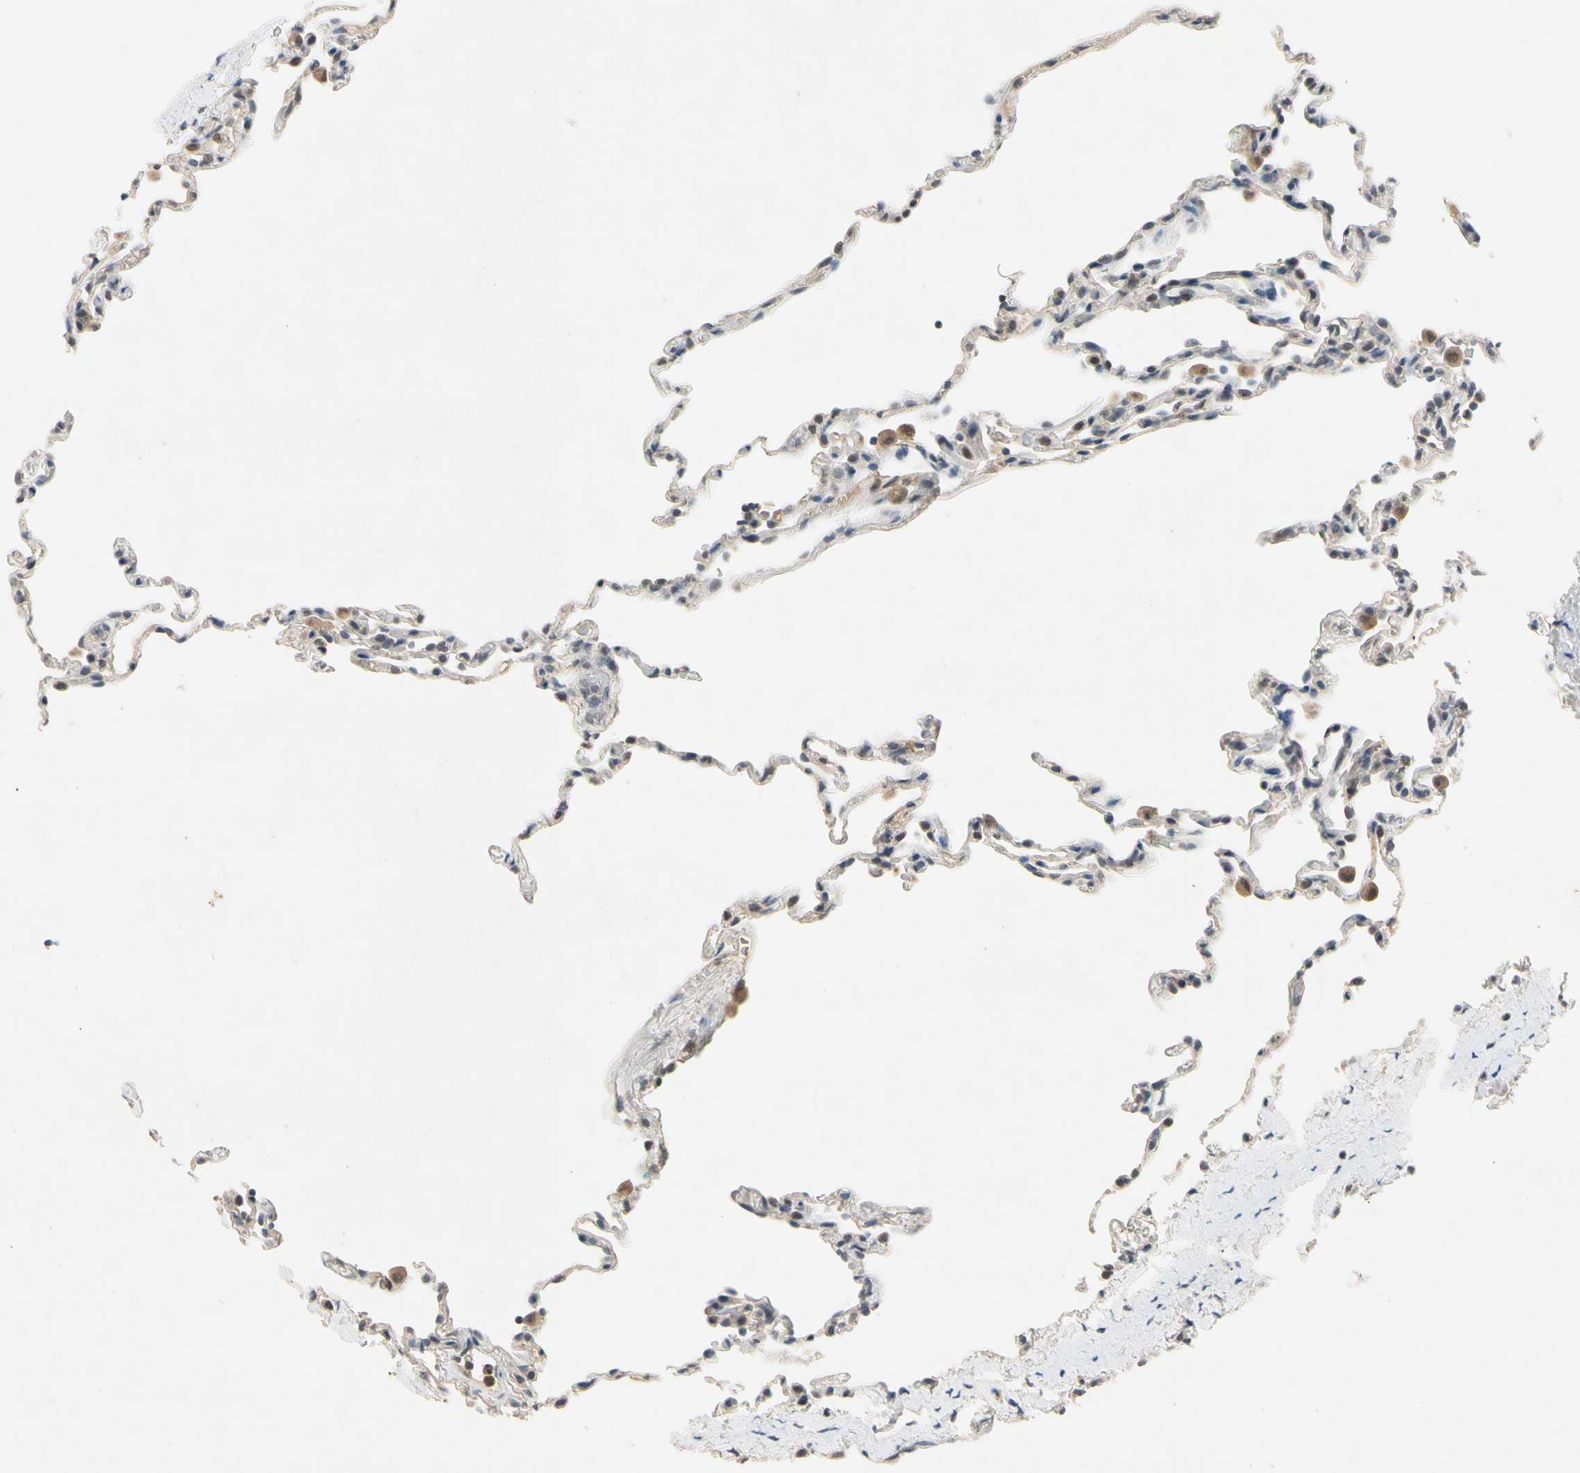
{"staining": {"intensity": "moderate", "quantity": "<25%", "location": "nuclear"}, "tissue": "lung", "cell_type": "Alveolar cells", "image_type": "normal", "snomed": [{"axis": "morphology", "description": "Normal tissue, NOS"}, {"axis": "topography", "description": "Lung"}], "caption": "There is low levels of moderate nuclear staining in alveolar cells of normal lung, as demonstrated by immunohistochemical staining (brown color).", "gene": "RIOX2", "patient": {"sex": "male", "age": 59}}